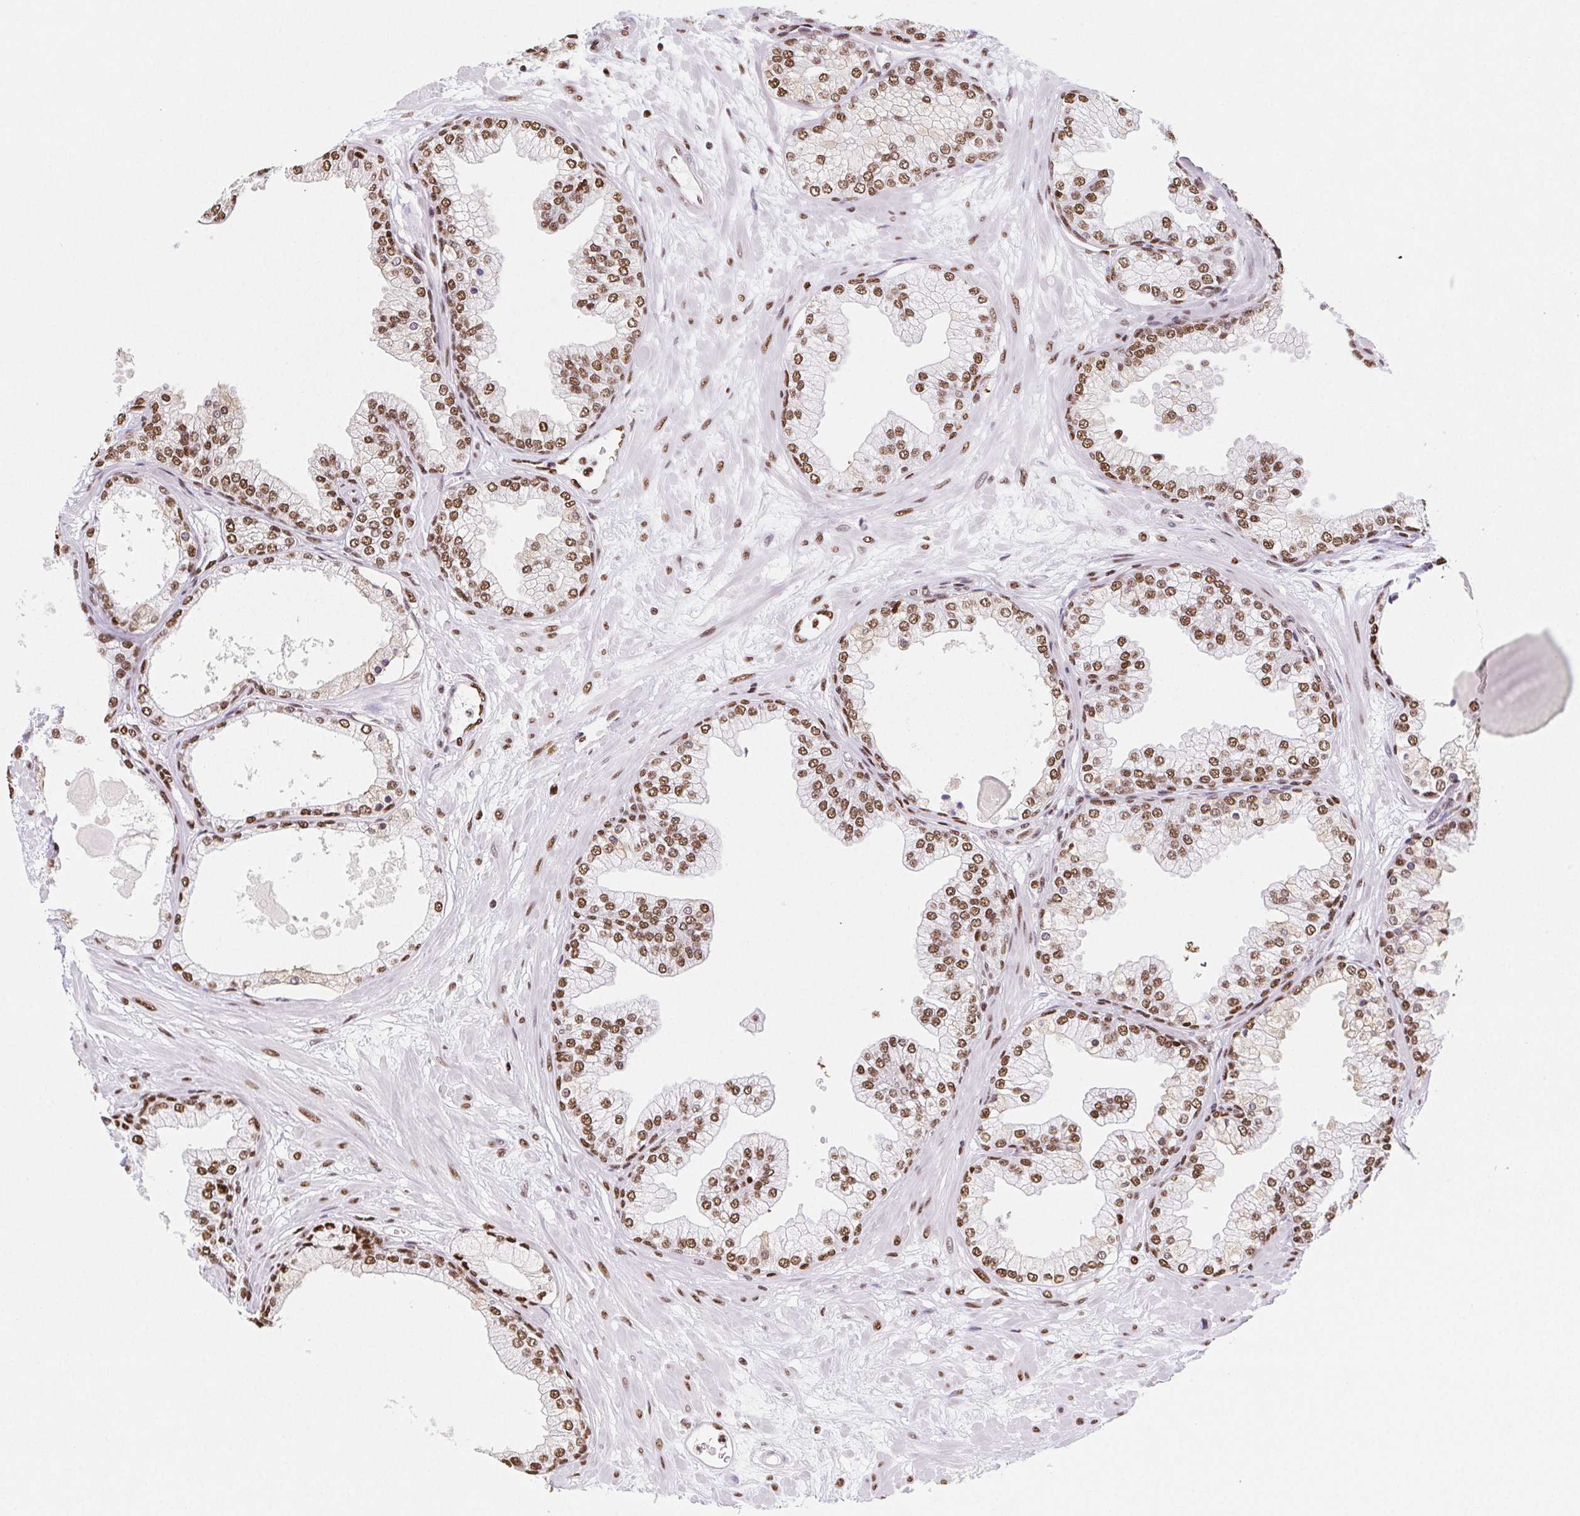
{"staining": {"intensity": "moderate", "quantity": ">75%", "location": "cytoplasmic/membranous,nuclear"}, "tissue": "prostate", "cell_type": "Glandular cells", "image_type": "normal", "snomed": [{"axis": "morphology", "description": "Normal tissue, NOS"}, {"axis": "topography", "description": "Prostate"}, {"axis": "topography", "description": "Peripheral nerve tissue"}], "caption": "A brown stain labels moderate cytoplasmic/membranous,nuclear positivity of a protein in glandular cells of benign prostate.", "gene": "SETSIP", "patient": {"sex": "male", "age": 61}}